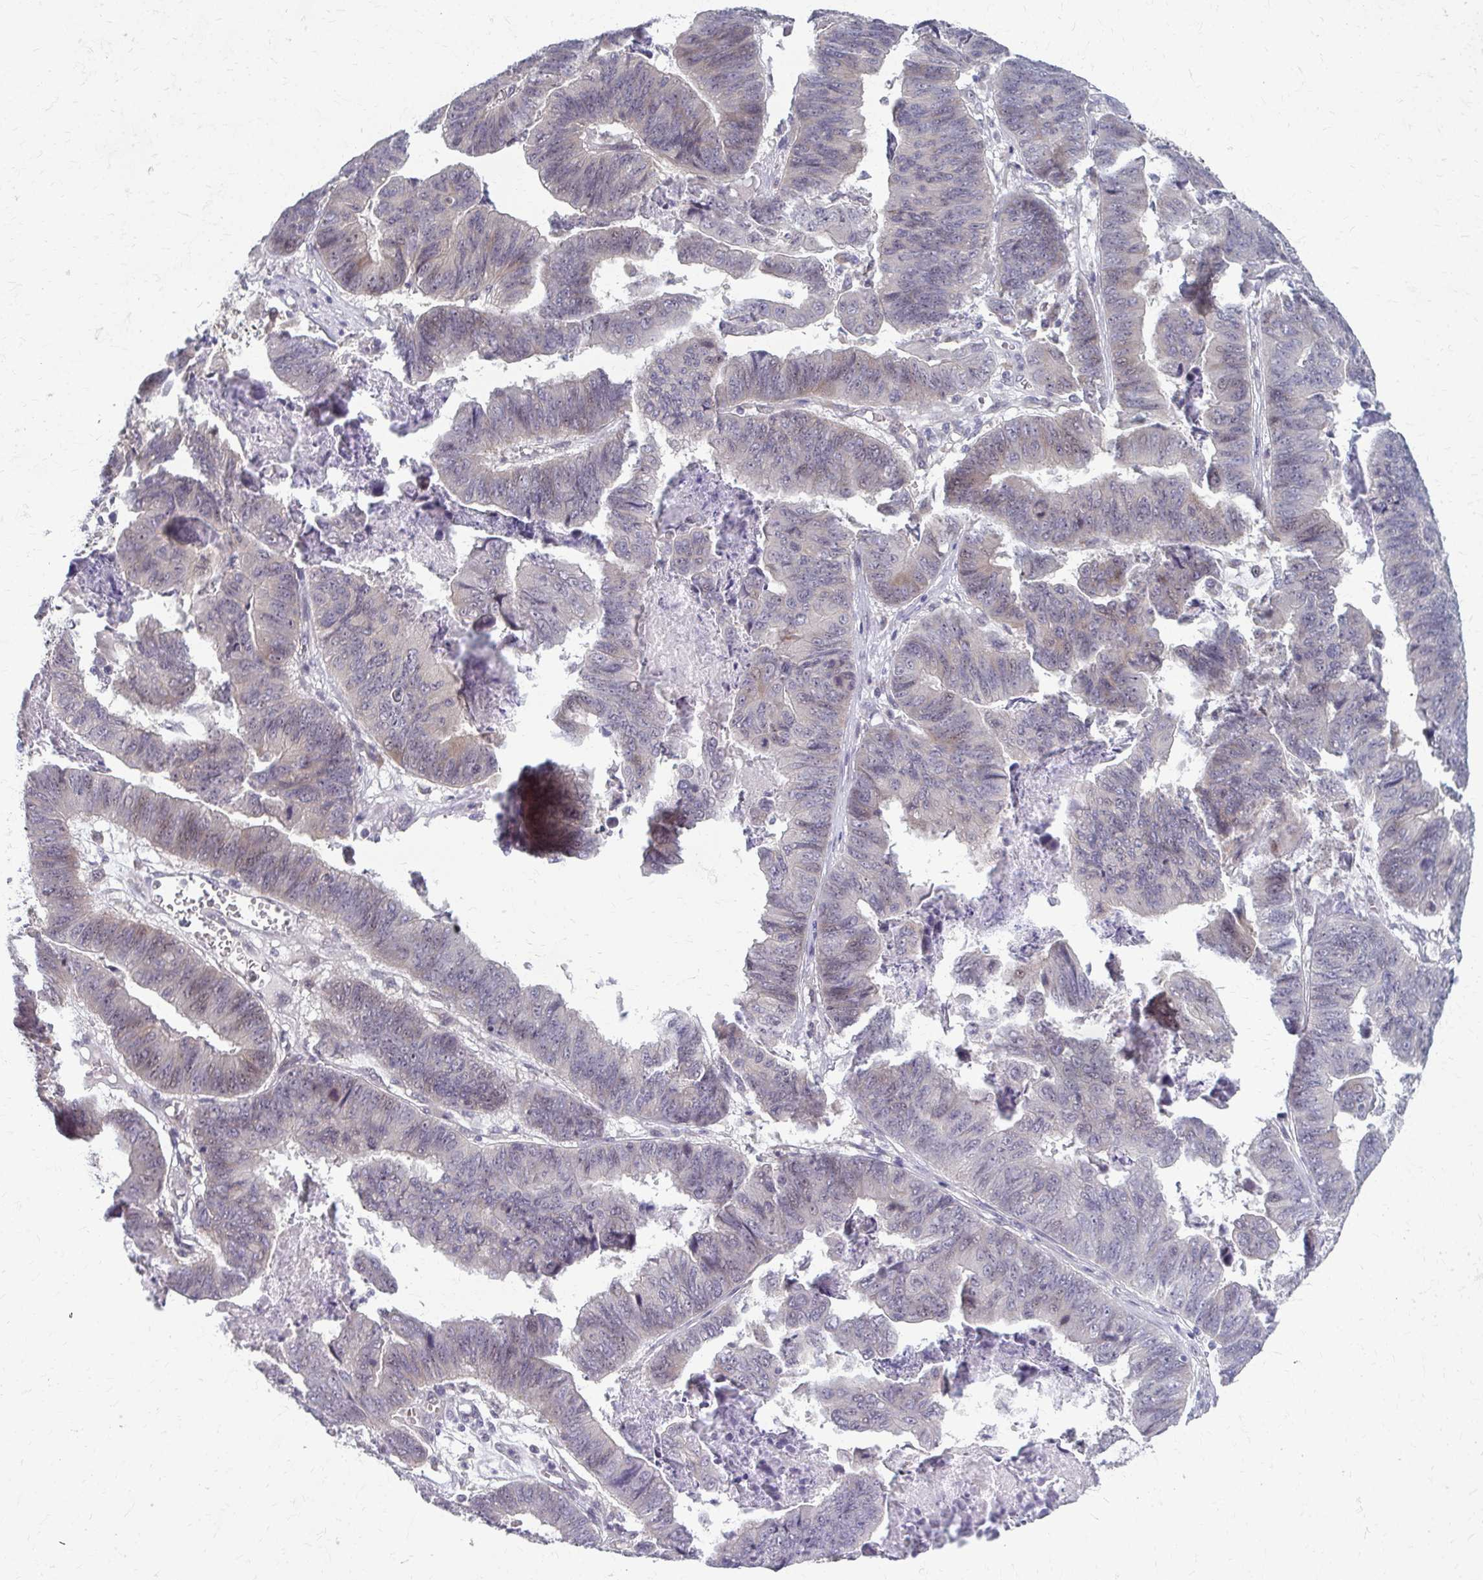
{"staining": {"intensity": "negative", "quantity": "none", "location": "none"}, "tissue": "stomach cancer", "cell_type": "Tumor cells", "image_type": "cancer", "snomed": [{"axis": "morphology", "description": "Adenocarcinoma, NOS"}, {"axis": "topography", "description": "Stomach, lower"}], "caption": "Stomach cancer was stained to show a protein in brown. There is no significant positivity in tumor cells.", "gene": "NUDT16", "patient": {"sex": "male", "age": 77}}